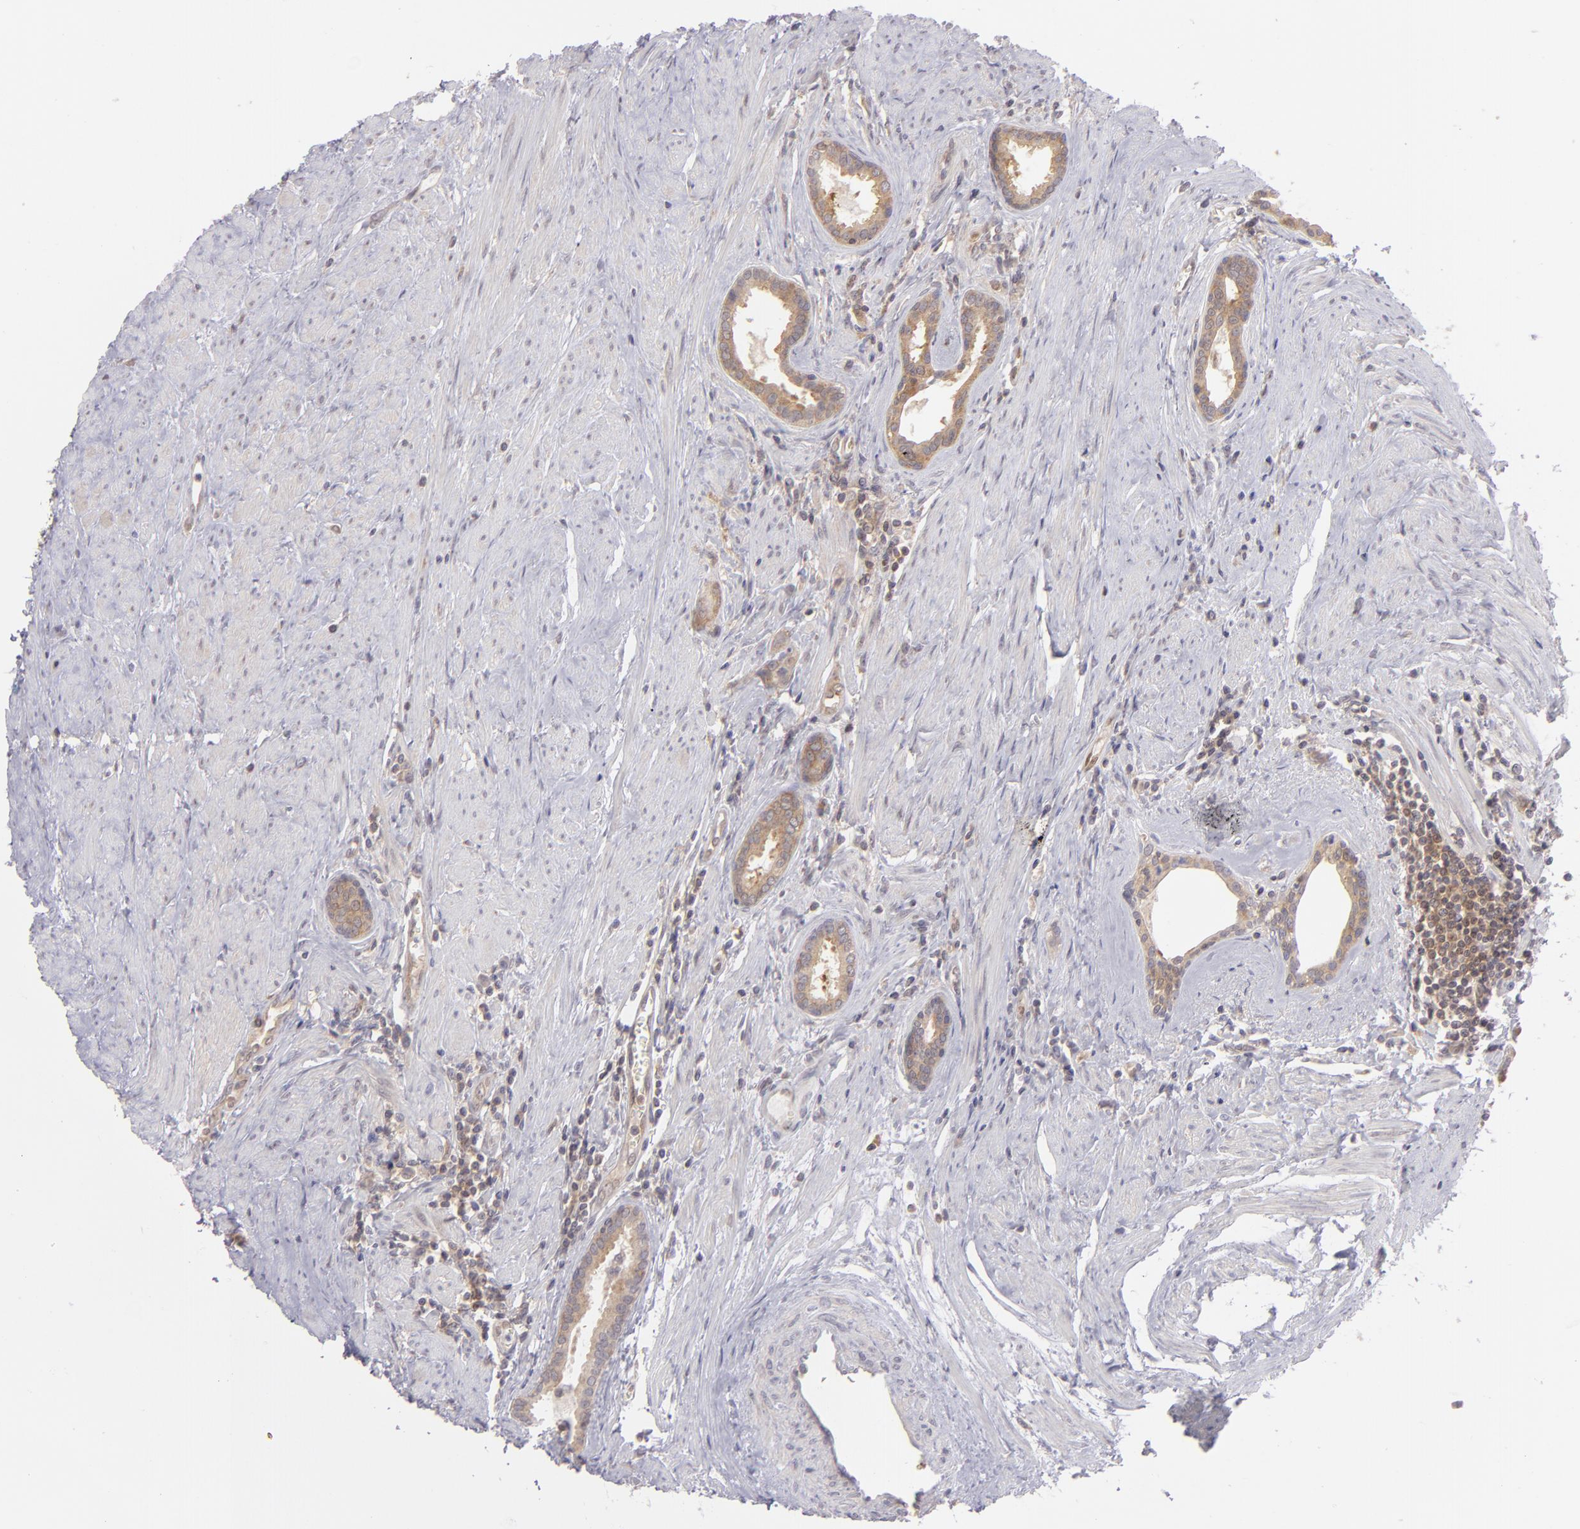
{"staining": {"intensity": "moderate", "quantity": ">75%", "location": "cytoplasmic/membranous"}, "tissue": "prostate cancer", "cell_type": "Tumor cells", "image_type": "cancer", "snomed": [{"axis": "morphology", "description": "Adenocarcinoma, Medium grade"}, {"axis": "topography", "description": "Prostate"}], "caption": "This photomicrograph displays IHC staining of human prostate adenocarcinoma (medium-grade), with medium moderate cytoplasmic/membranous staining in about >75% of tumor cells.", "gene": "PTPN13", "patient": {"sex": "male", "age": 72}}